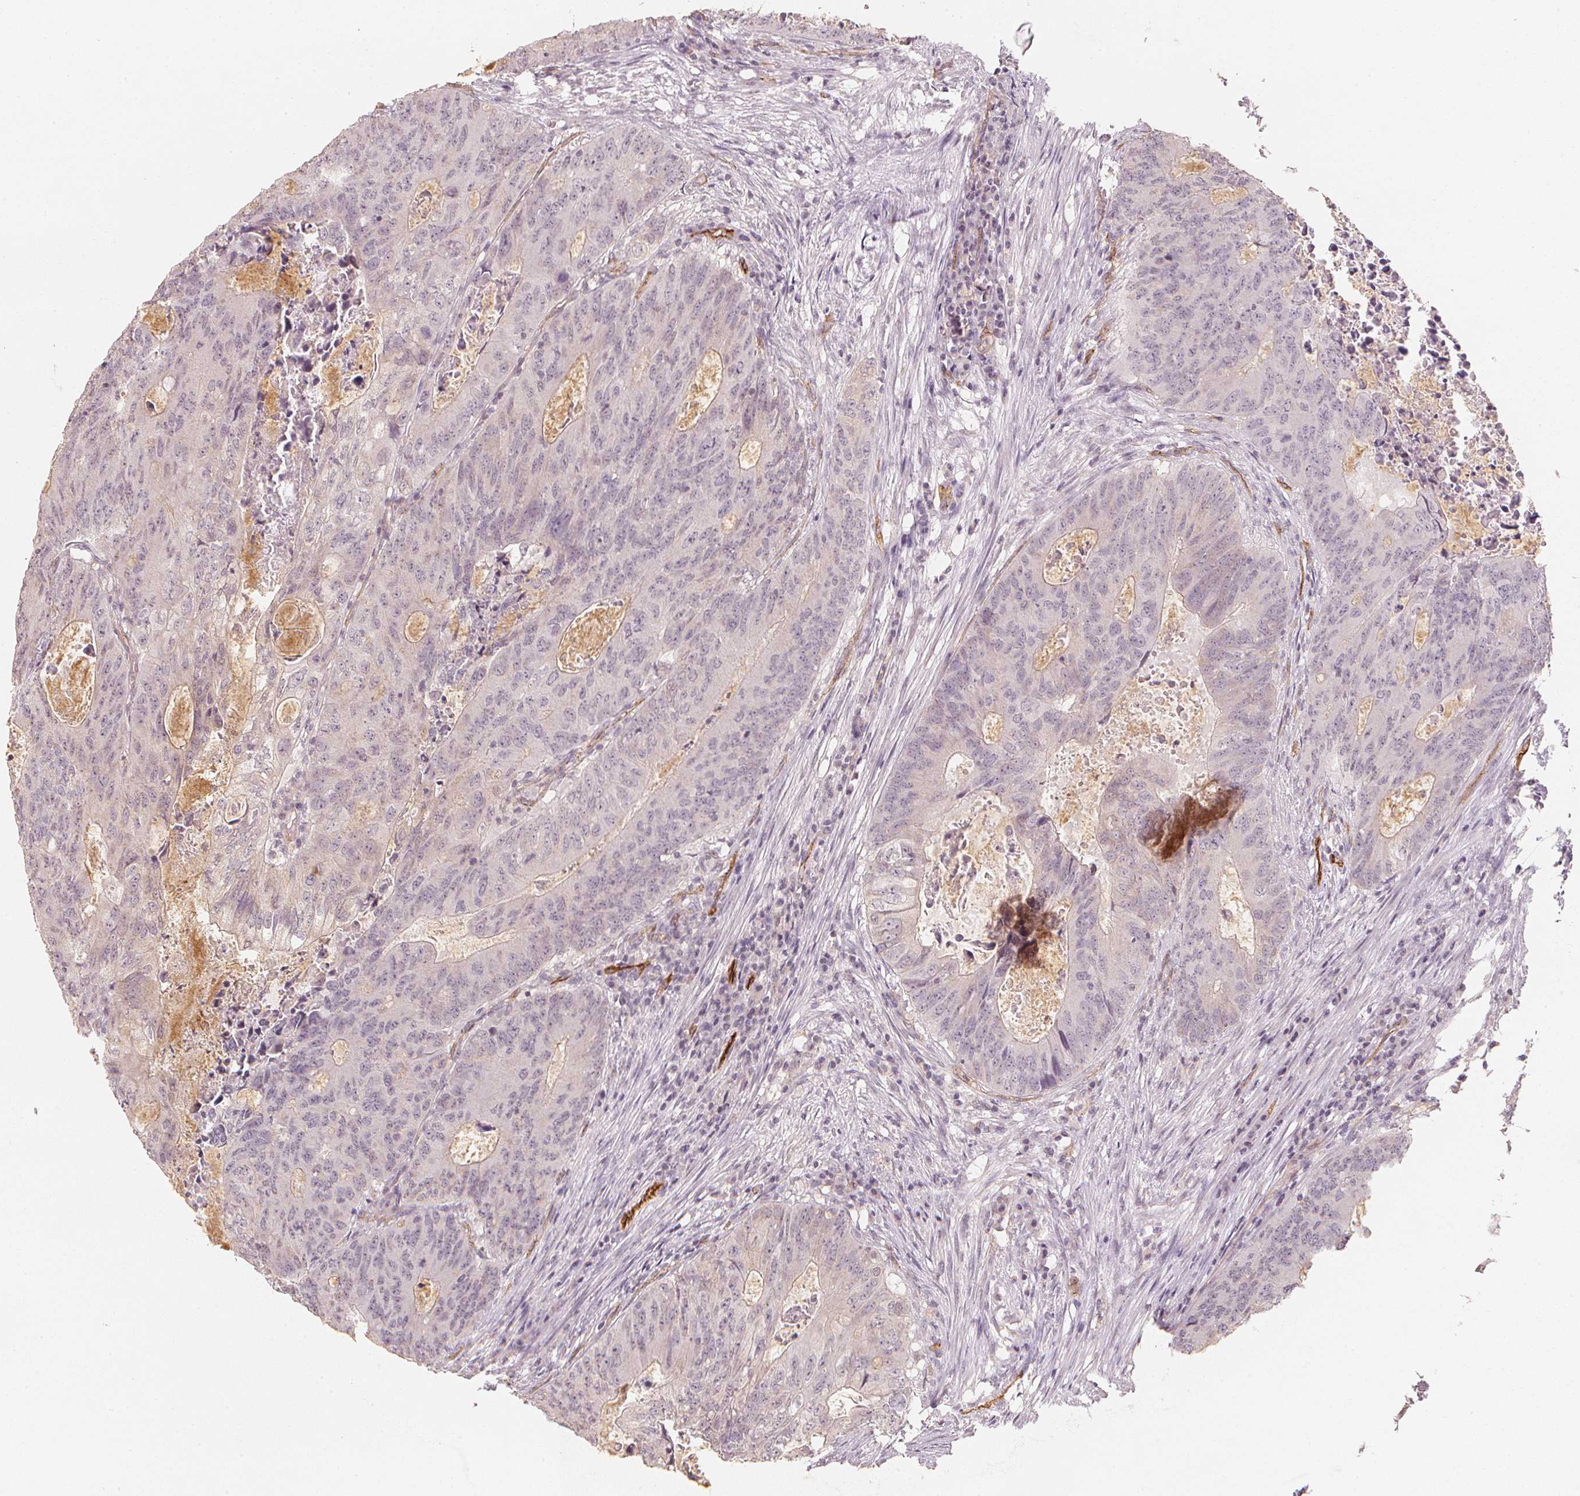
{"staining": {"intensity": "moderate", "quantity": "<25%", "location": "cytoplasmic/membranous"}, "tissue": "colorectal cancer", "cell_type": "Tumor cells", "image_type": "cancer", "snomed": [{"axis": "morphology", "description": "Adenocarcinoma, NOS"}, {"axis": "topography", "description": "Colon"}], "caption": "The immunohistochemical stain shows moderate cytoplasmic/membranous positivity in tumor cells of adenocarcinoma (colorectal) tissue.", "gene": "CIB1", "patient": {"sex": "male", "age": 67}}